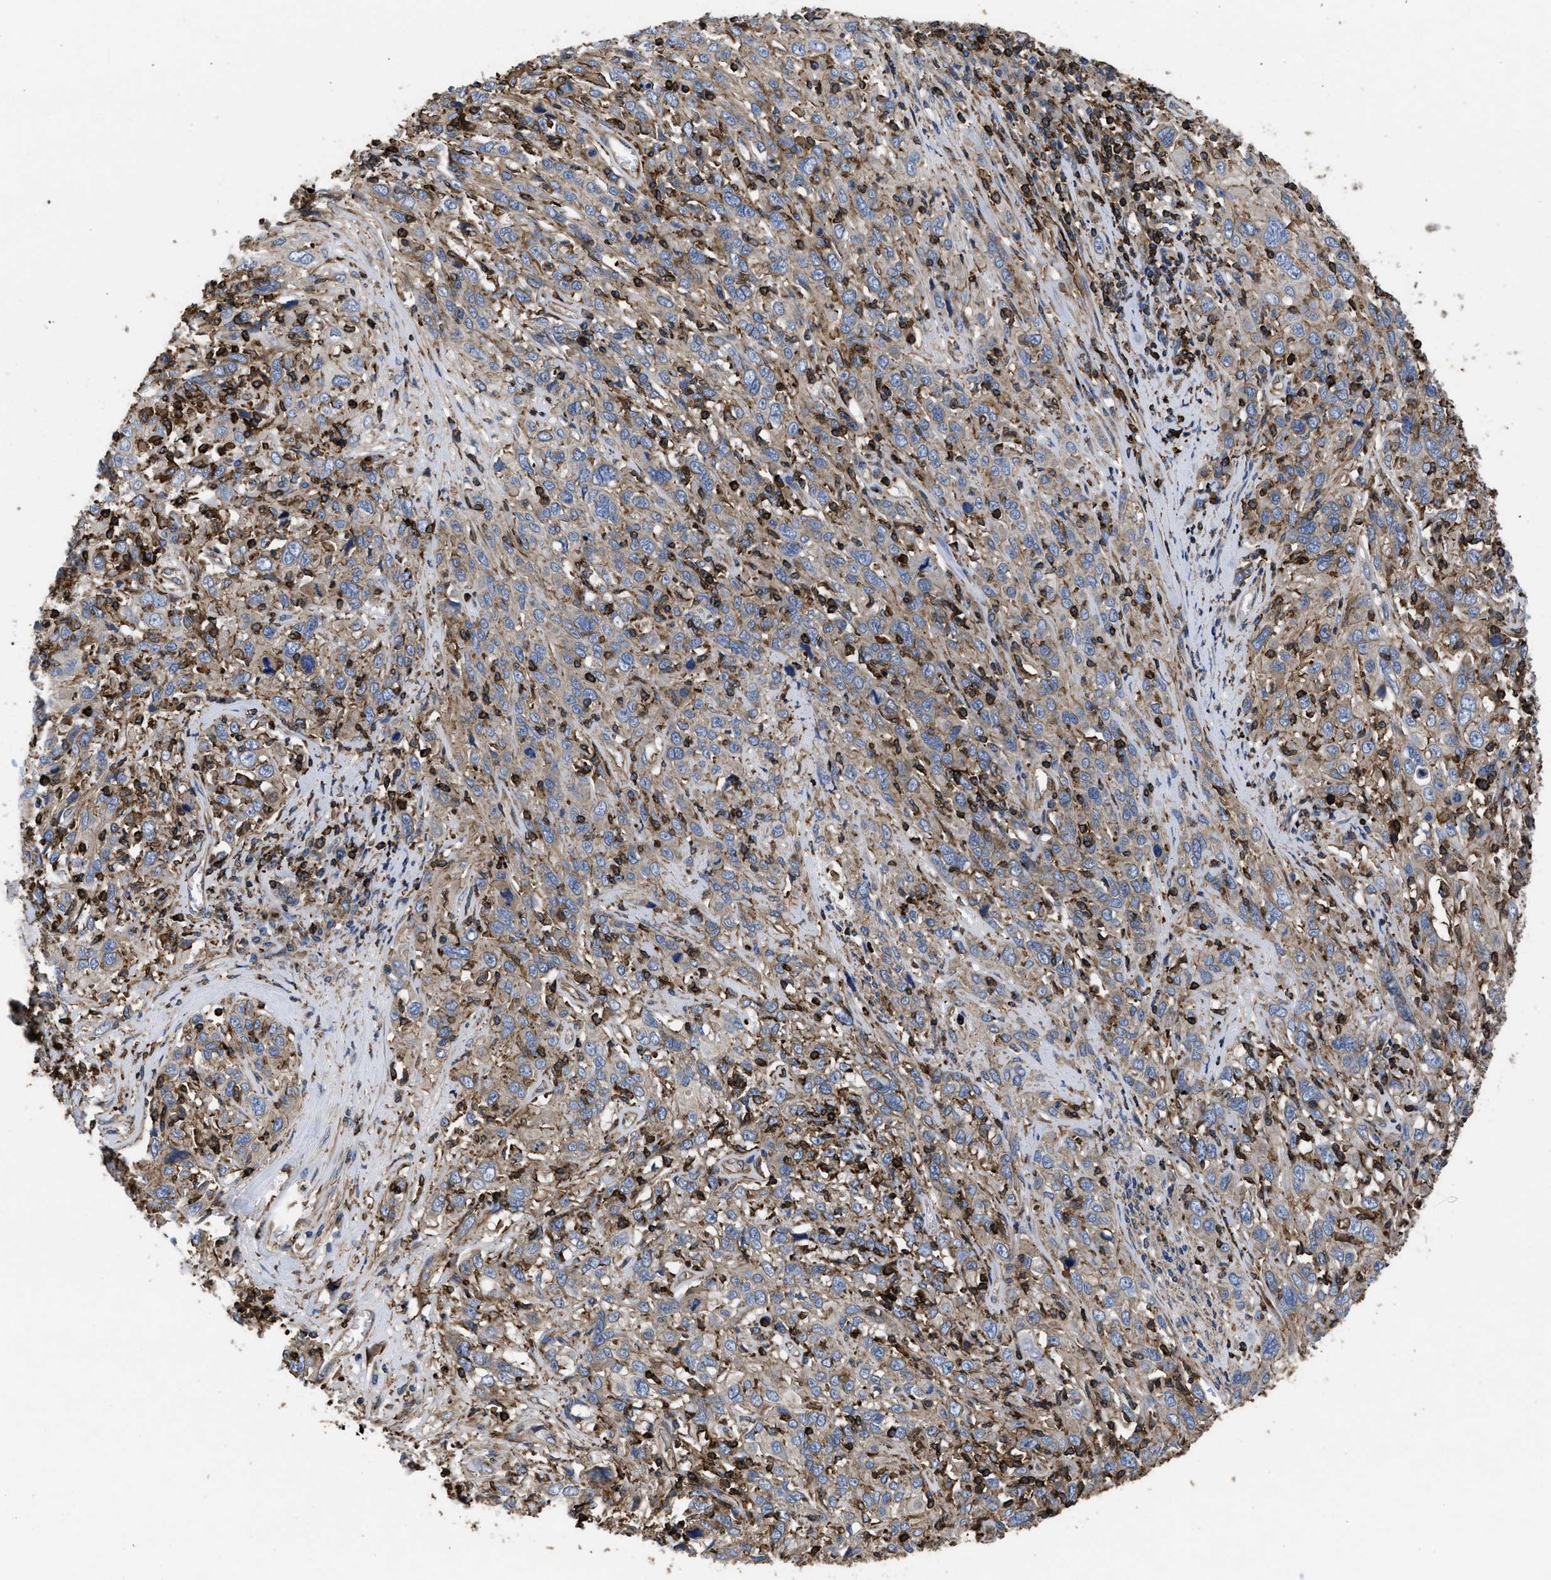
{"staining": {"intensity": "weak", "quantity": ">75%", "location": "cytoplasmic/membranous"}, "tissue": "cervical cancer", "cell_type": "Tumor cells", "image_type": "cancer", "snomed": [{"axis": "morphology", "description": "Squamous cell carcinoma, NOS"}, {"axis": "topography", "description": "Cervix"}], "caption": "Immunohistochemical staining of cervical cancer (squamous cell carcinoma) displays low levels of weak cytoplasmic/membranous staining in approximately >75% of tumor cells. The protein is stained brown, and the nuclei are stained in blue (DAB IHC with brightfield microscopy, high magnification).", "gene": "SCUBE2", "patient": {"sex": "female", "age": 46}}